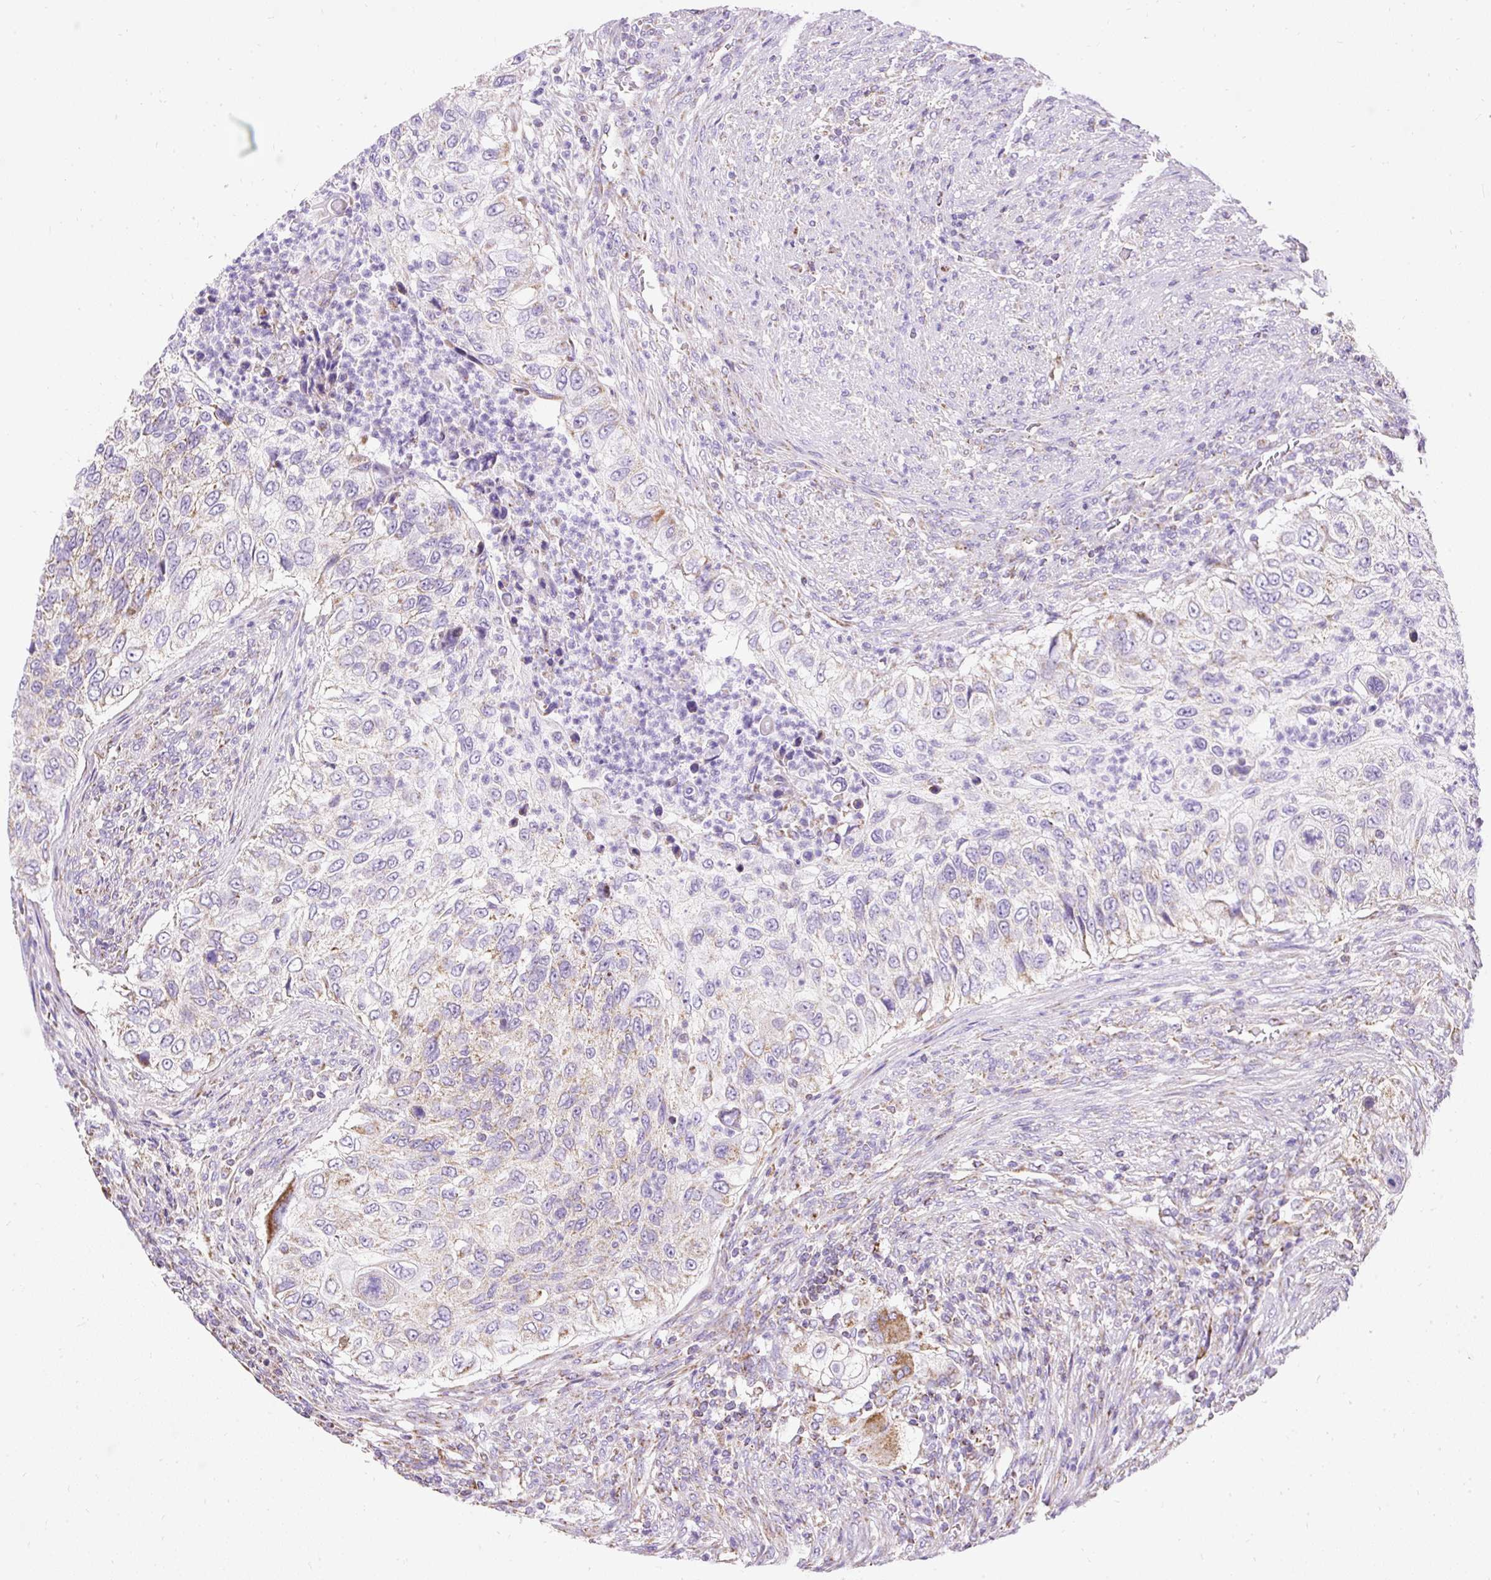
{"staining": {"intensity": "weak", "quantity": "25%-75%", "location": "cytoplasmic/membranous"}, "tissue": "urothelial cancer", "cell_type": "Tumor cells", "image_type": "cancer", "snomed": [{"axis": "morphology", "description": "Urothelial carcinoma, High grade"}, {"axis": "topography", "description": "Urinary bladder"}], "caption": "Weak cytoplasmic/membranous protein staining is identified in about 25%-75% of tumor cells in urothelial cancer. The protein is stained brown, and the nuclei are stained in blue (DAB IHC with brightfield microscopy, high magnification).", "gene": "DAAM2", "patient": {"sex": "female", "age": 60}}